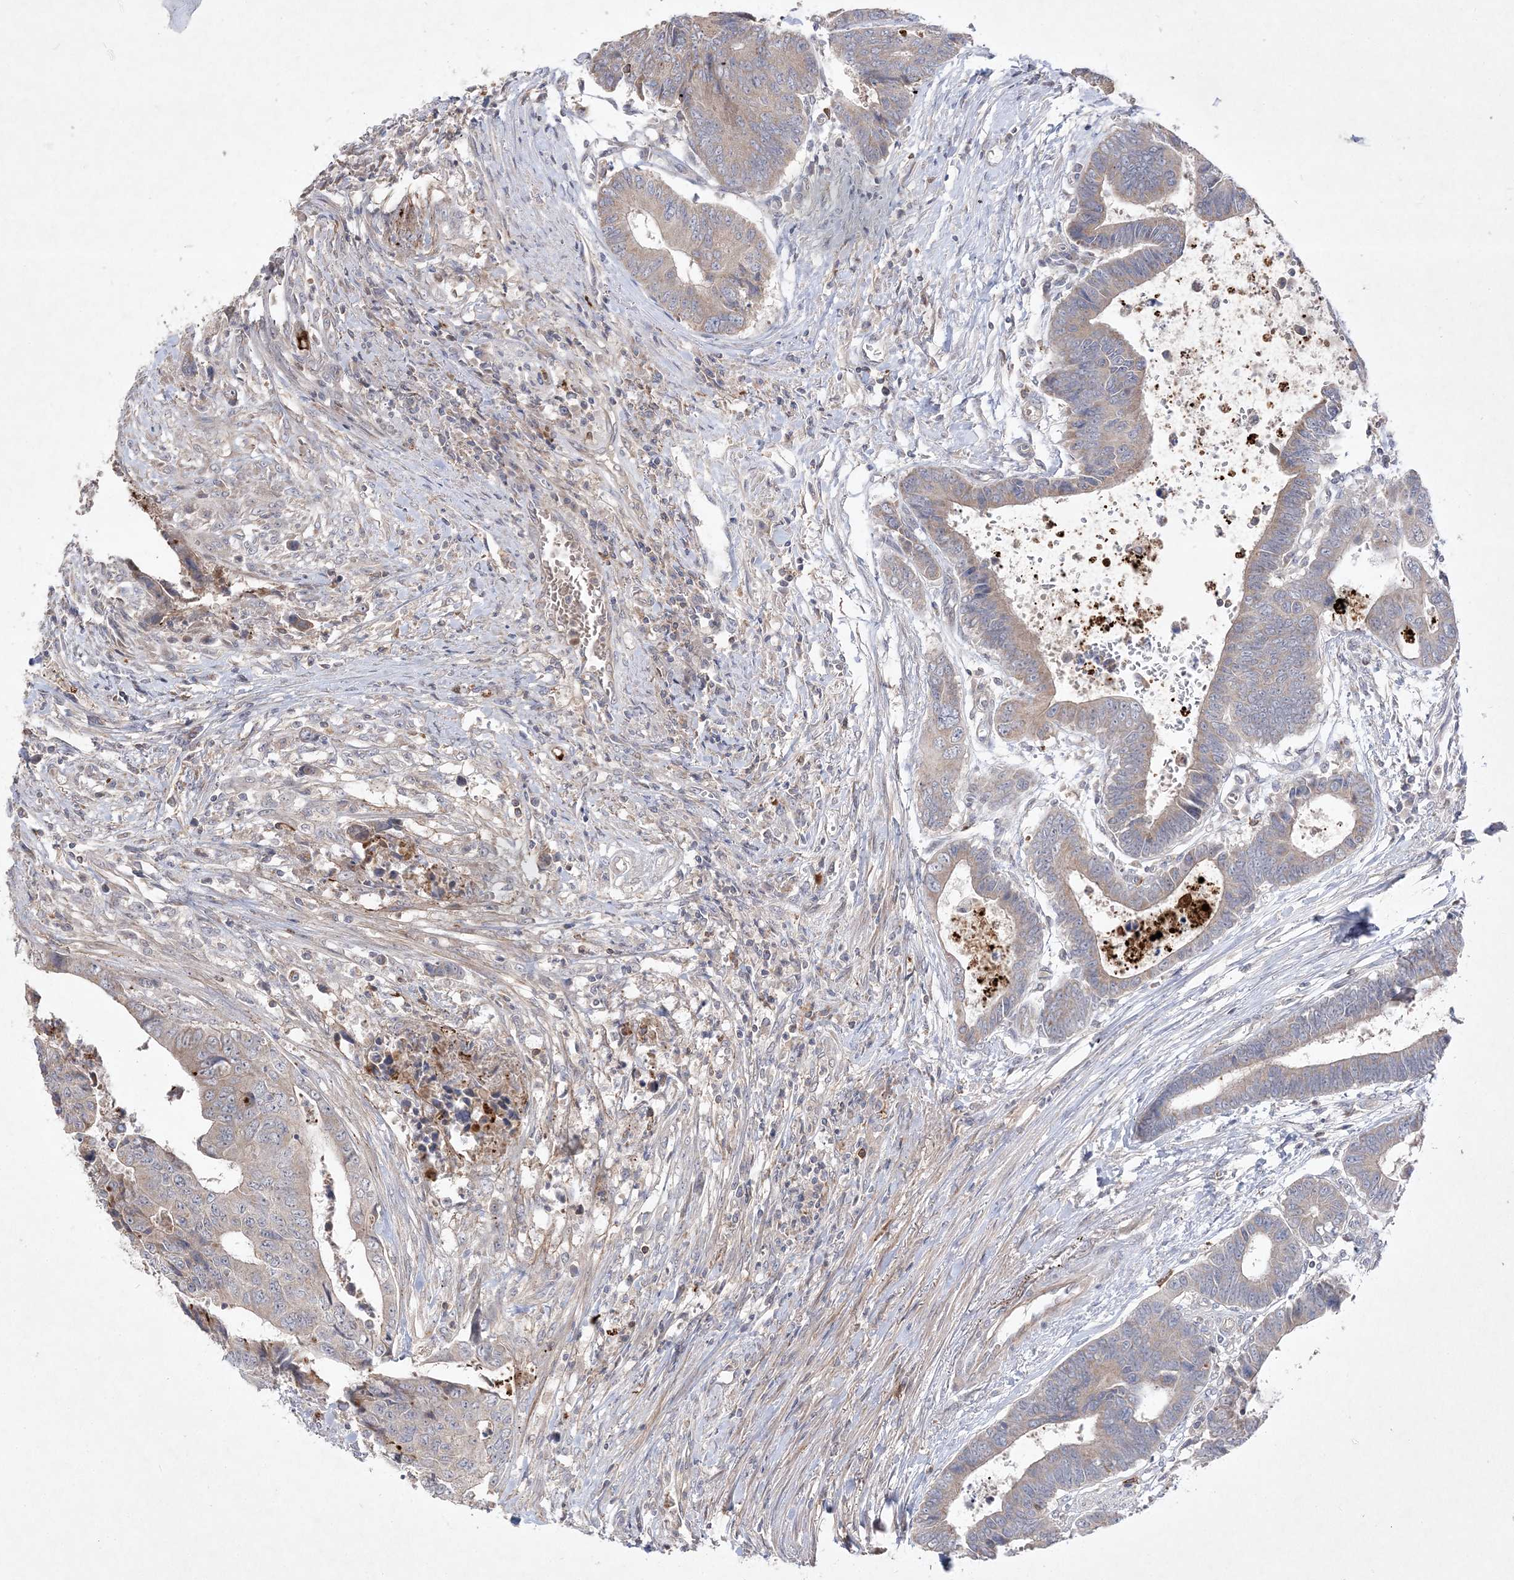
{"staining": {"intensity": "weak", "quantity": "25%-75%", "location": "cytoplasmic/membranous"}, "tissue": "colorectal cancer", "cell_type": "Tumor cells", "image_type": "cancer", "snomed": [{"axis": "morphology", "description": "Adenocarcinoma, NOS"}, {"axis": "topography", "description": "Rectum"}], "caption": "There is low levels of weak cytoplasmic/membranous staining in tumor cells of colorectal cancer (adenocarcinoma), as demonstrated by immunohistochemical staining (brown color).", "gene": "CLNK", "patient": {"sex": "male", "age": 84}}